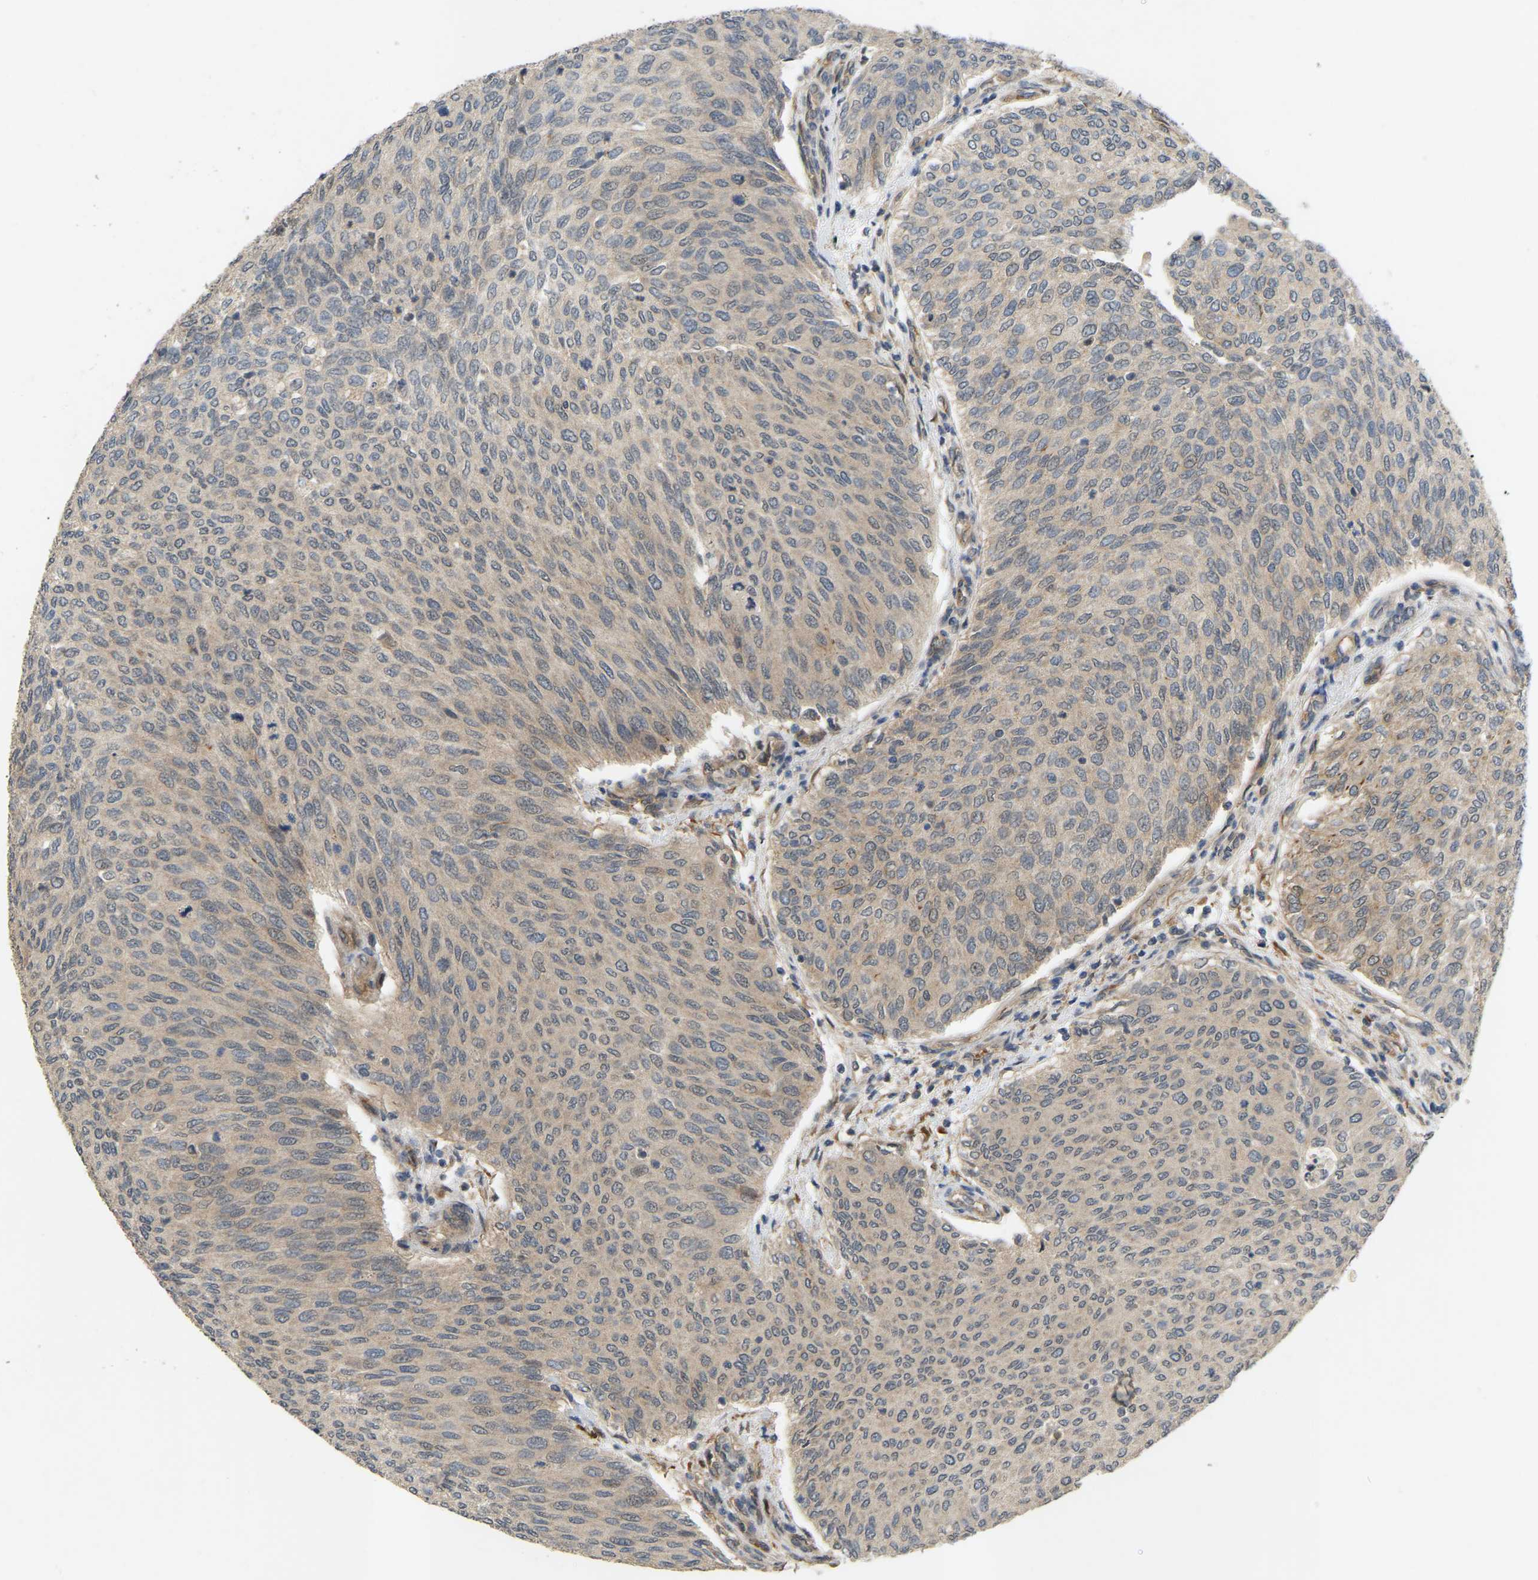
{"staining": {"intensity": "weak", "quantity": "<25%", "location": "cytoplasmic/membranous"}, "tissue": "urothelial cancer", "cell_type": "Tumor cells", "image_type": "cancer", "snomed": [{"axis": "morphology", "description": "Urothelial carcinoma, Low grade"}, {"axis": "topography", "description": "Urinary bladder"}], "caption": "This image is of urothelial cancer stained with IHC to label a protein in brown with the nuclei are counter-stained blue. There is no positivity in tumor cells. The staining was performed using DAB to visualize the protein expression in brown, while the nuclei were stained in blue with hematoxylin (Magnification: 20x).", "gene": "LIMK2", "patient": {"sex": "female", "age": 79}}